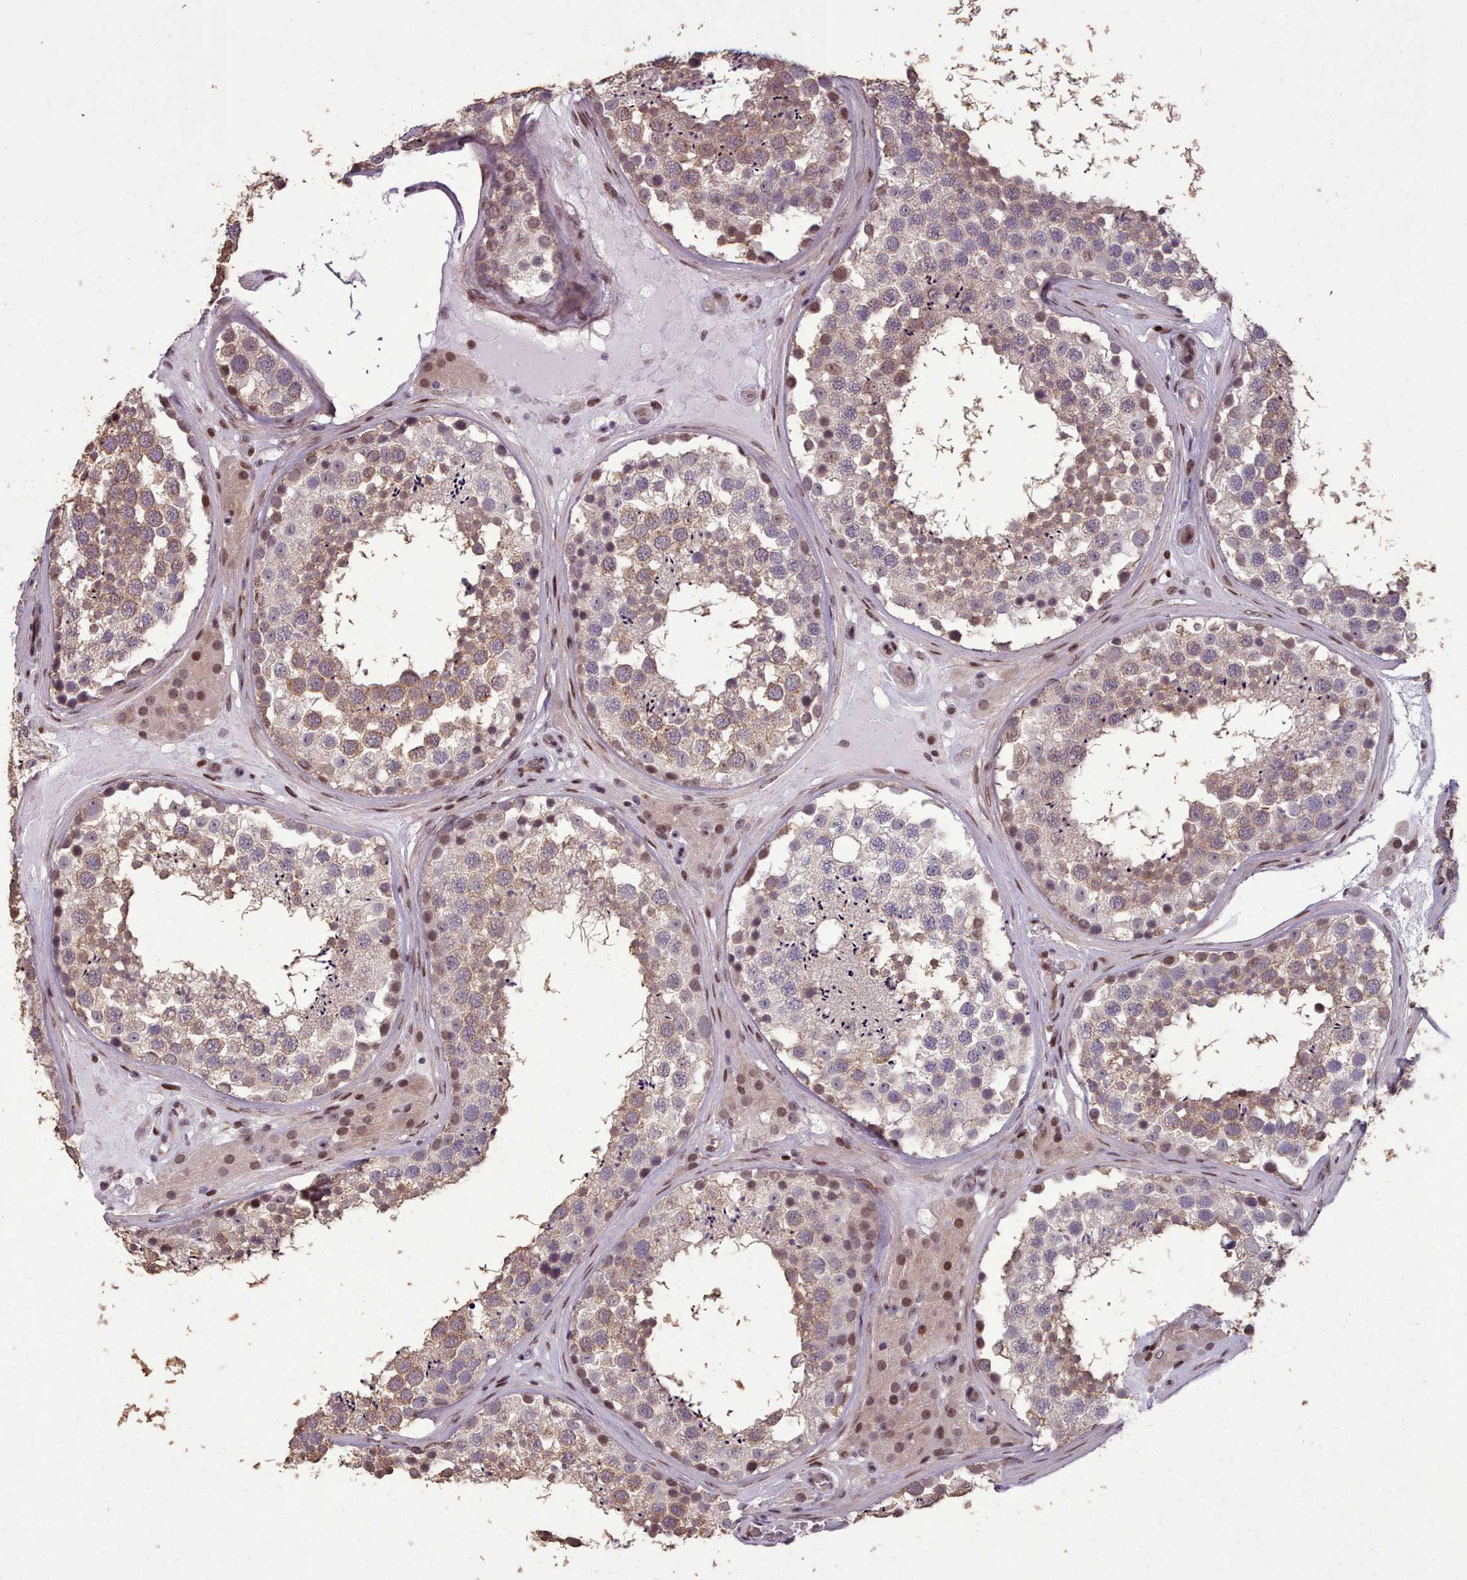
{"staining": {"intensity": "moderate", "quantity": "25%-75%", "location": "cytoplasmic/membranous,nuclear"}, "tissue": "testis", "cell_type": "Cells in seminiferous ducts", "image_type": "normal", "snomed": [{"axis": "morphology", "description": "Normal tissue, NOS"}, {"axis": "topography", "description": "Testis"}], "caption": "This photomicrograph demonstrates immunohistochemistry (IHC) staining of normal human testis, with medium moderate cytoplasmic/membranous,nuclear staining in about 25%-75% of cells in seminiferous ducts.", "gene": "ENSA", "patient": {"sex": "male", "age": 46}}